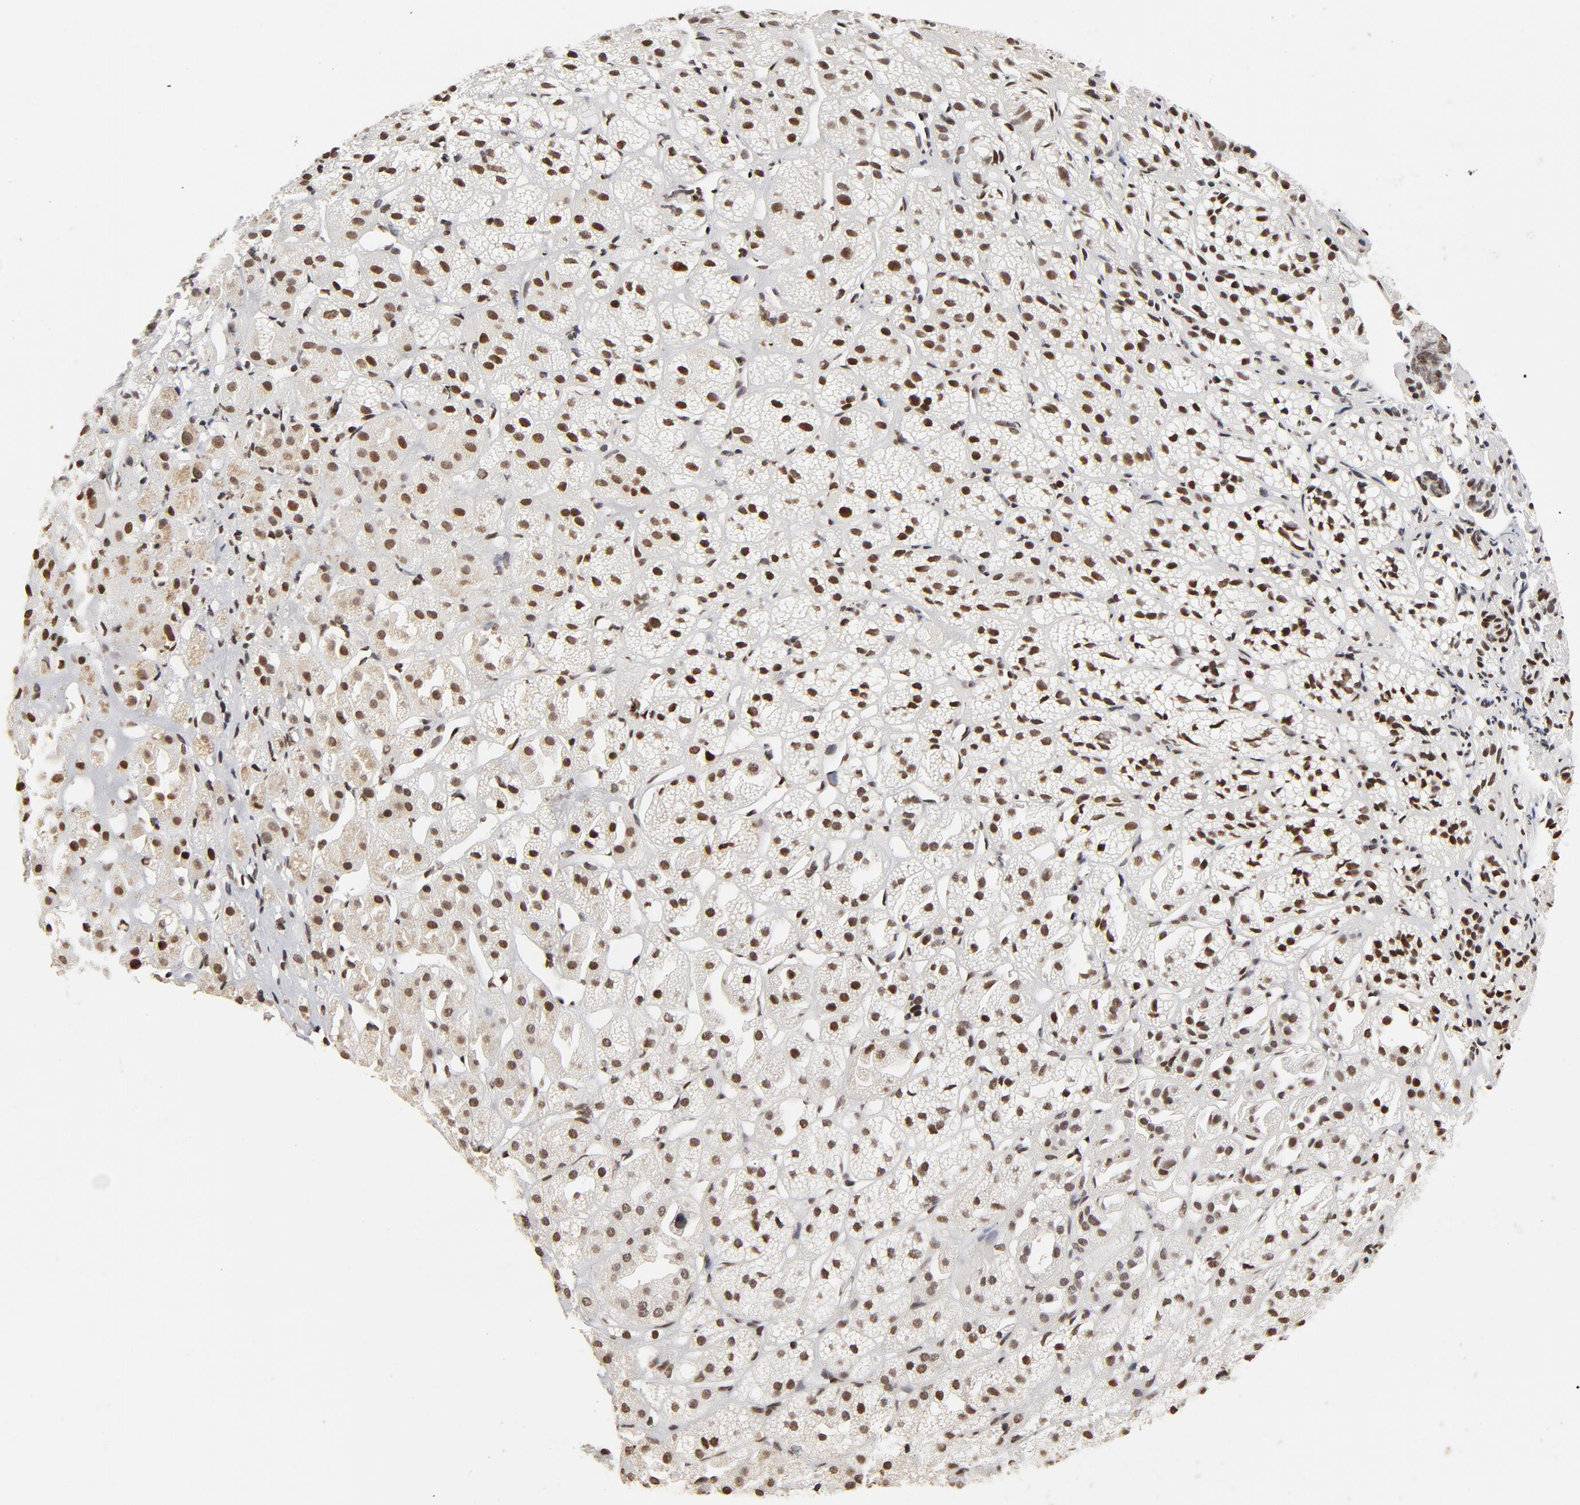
{"staining": {"intensity": "strong", "quantity": ">75%", "location": "cytoplasmic/membranous,nuclear"}, "tissue": "adrenal gland", "cell_type": "Glandular cells", "image_type": "normal", "snomed": [{"axis": "morphology", "description": "Normal tissue, NOS"}, {"axis": "topography", "description": "Adrenal gland"}], "caption": "An IHC micrograph of benign tissue is shown. Protein staining in brown shows strong cytoplasmic/membranous,nuclear positivity in adrenal gland within glandular cells.", "gene": "TP53BP1", "patient": {"sex": "female", "age": 71}}